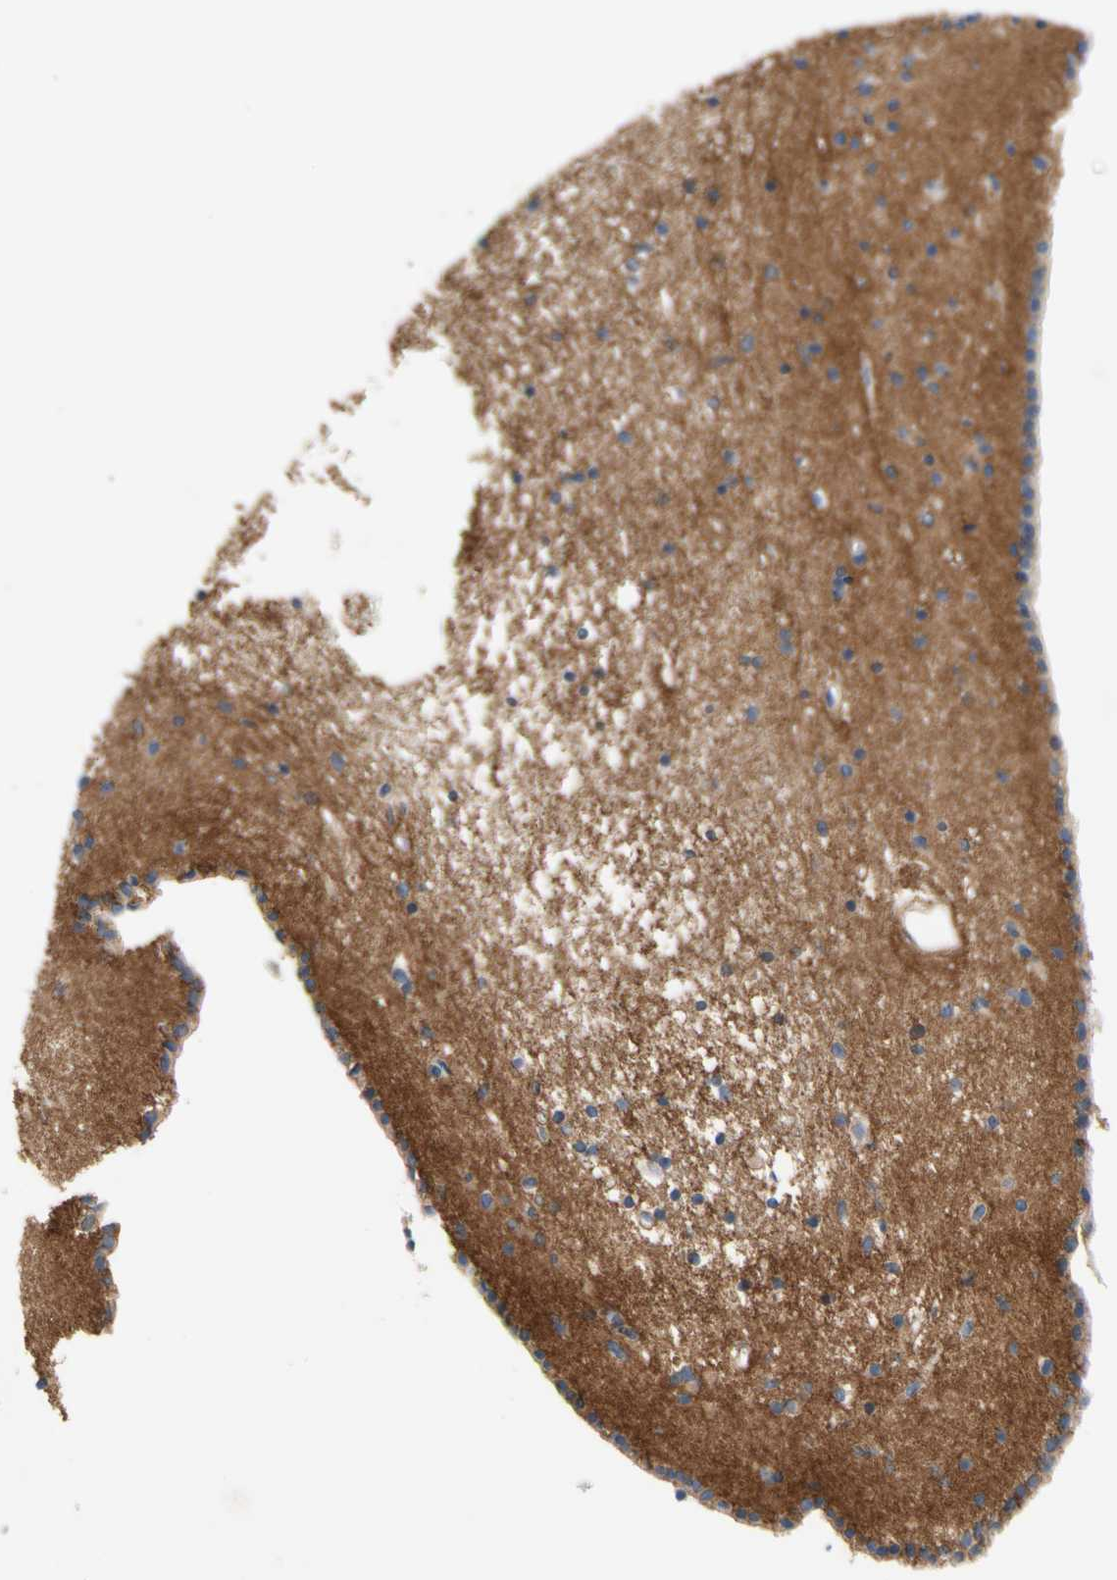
{"staining": {"intensity": "negative", "quantity": "none", "location": "none"}, "tissue": "caudate", "cell_type": "Glial cells", "image_type": "normal", "snomed": [{"axis": "morphology", "description": "Normal tissue, NOS"}, {"axis": "topography", "description": "Lateral ventricle wall"}], "caption": "Glial cells show no significant positivity in unremarkable caudate. (Brightfield microscopy of DAB immunohistochemistry (IHC) at high magnification).", "gene": "F3", "patient": {"sex": "male", "age": 45}}